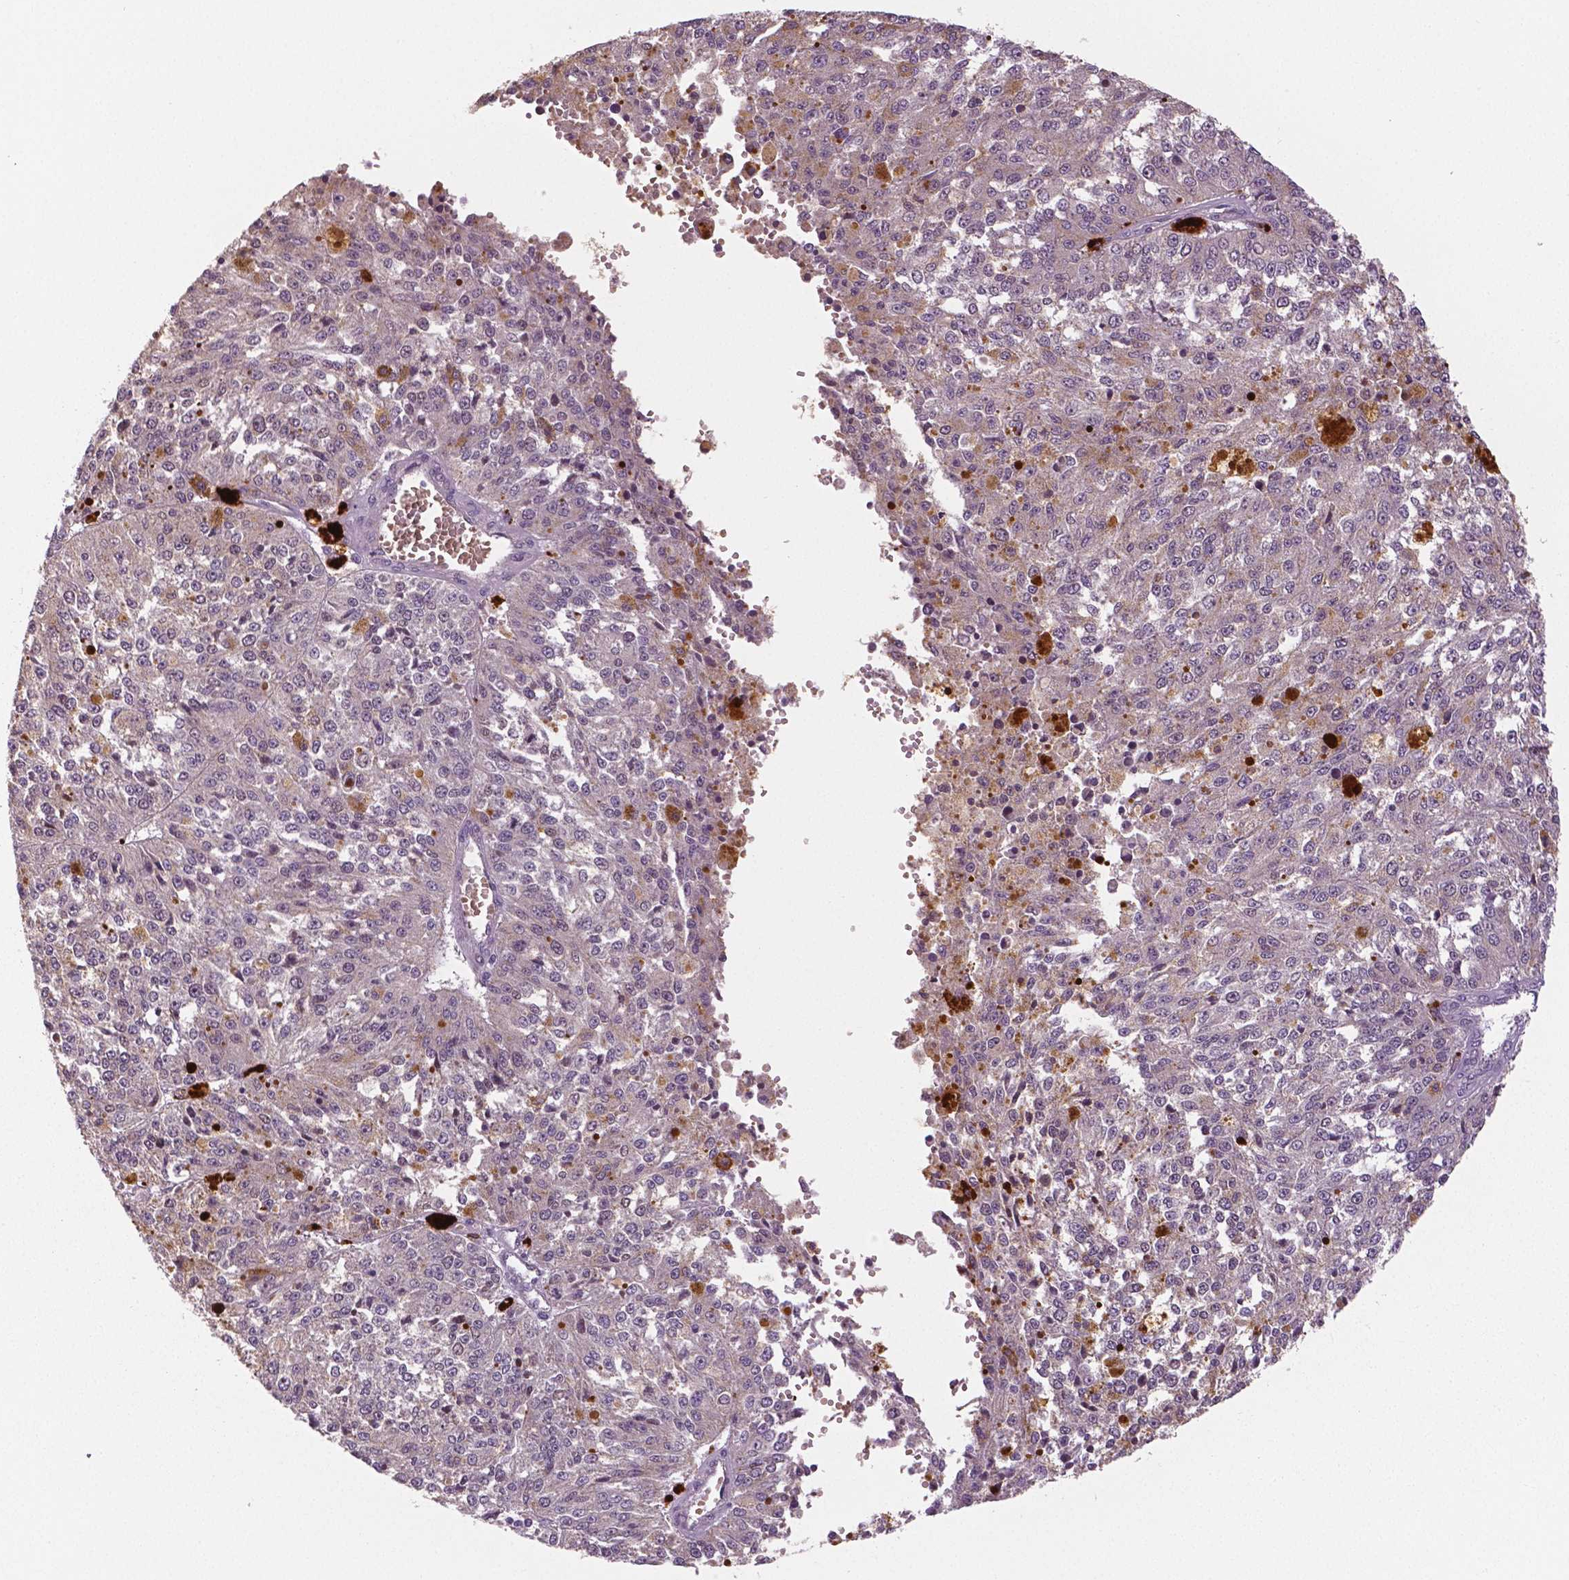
{"staining": {"intensity": "negative", "quantity": "none", "location": "none"}, "tissue": "melanoma", "cell_type": "Tumor cells", "image_type": "cancer", "snomed": [{"axis": "morphology", "description": "Malignant melanoma, Metastatic site"}, {"axis": "topography", "description": "Lymph node"}], "caption": "The IHC micrograph has no significant expression in tumor cells of malignant melanoma (metastatic site) tissue.", "gene": "MKI67", "patient": {"sex": "female", "age": 64}}